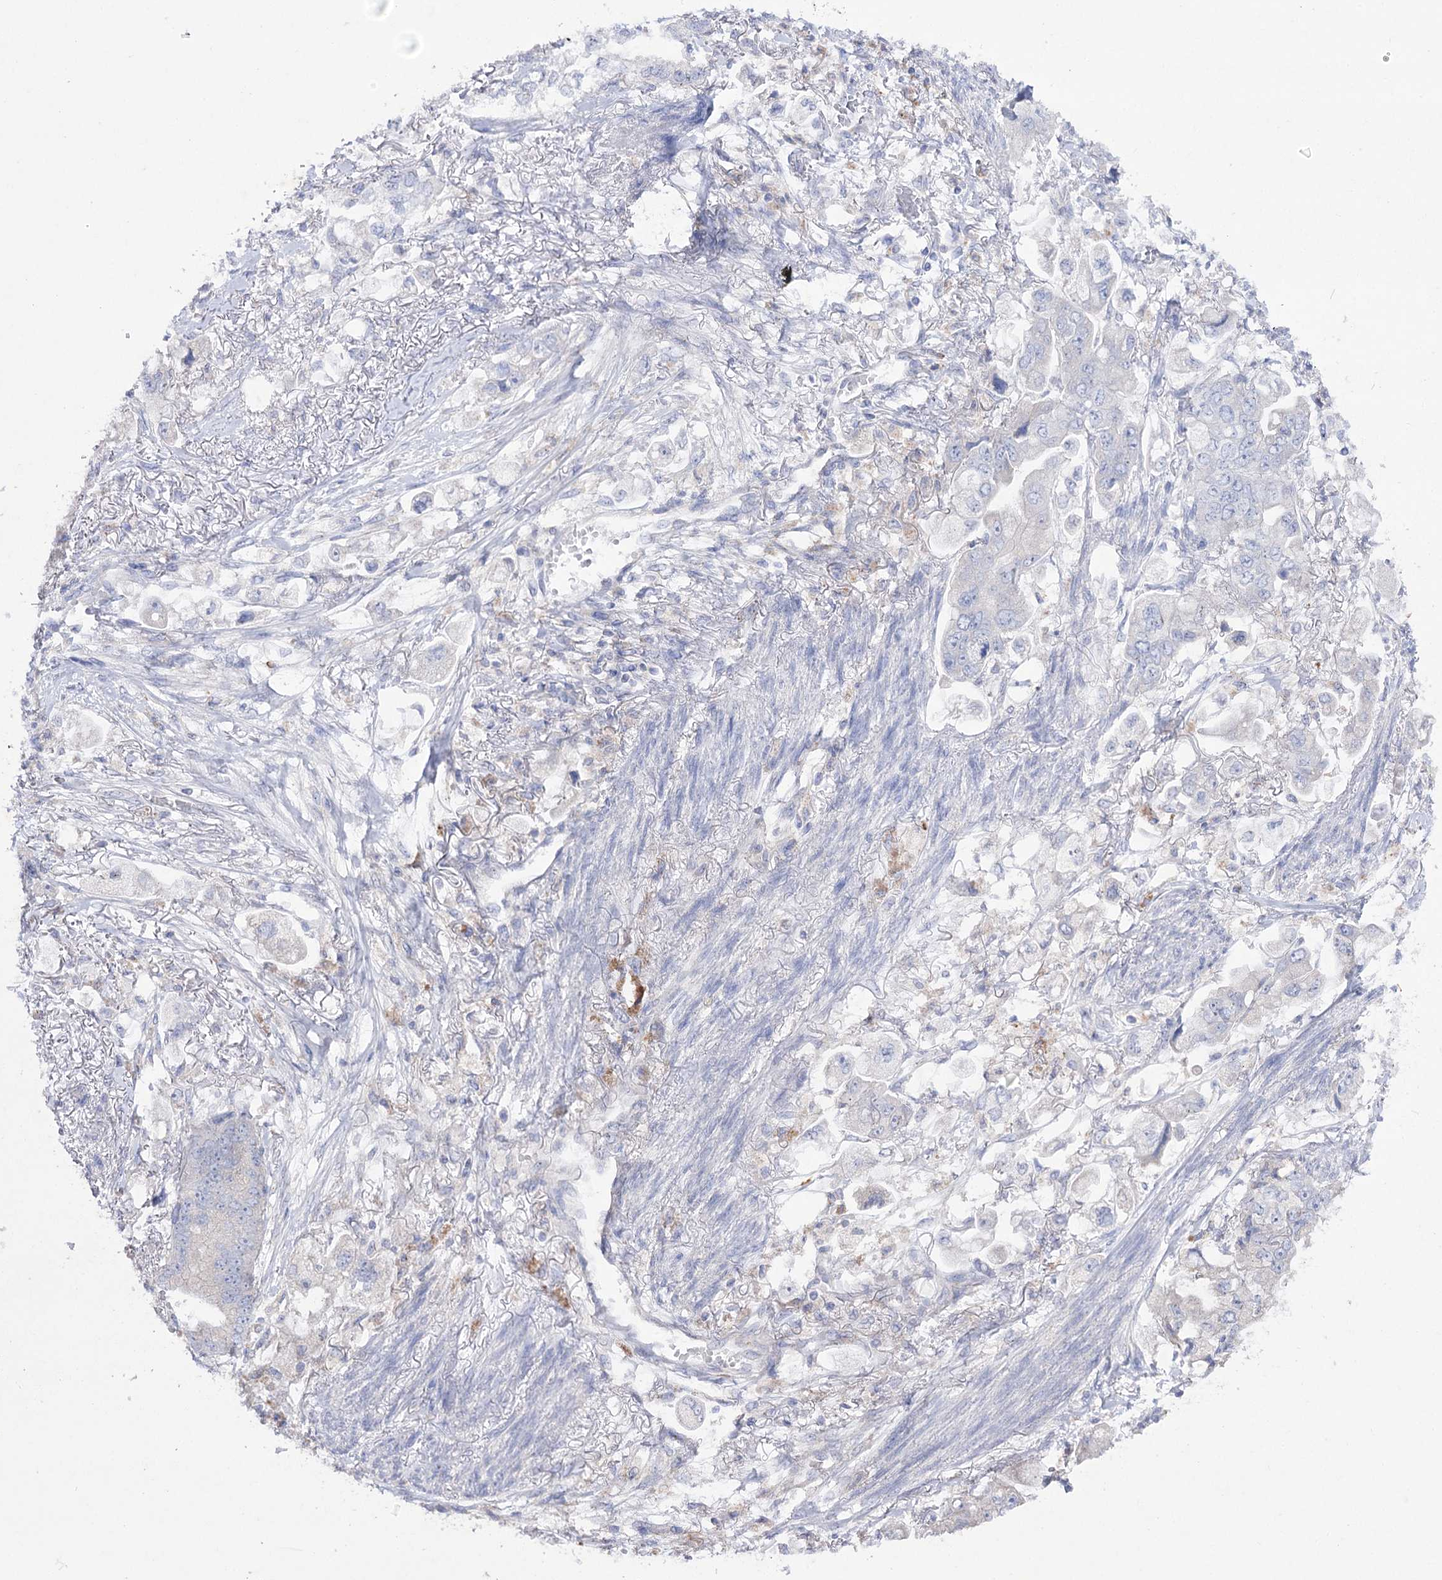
{"staining": {"intensity": "negative", "quantity": "none", "location": "none"}, "tissue": "stomach cancer", "cell_type": "Tumor cells", "image_type": "cancer", "snomed": [{"axis": "morphology", "description": "Adenocarcinoma, NOS"}, {"axis": "topography", "description": "Stomach"}], "caption": "Human stomach cancer (adenocarcinoma) stained for a protein using immunohistochemistry (IHC) reveals no staining in tumor cells.", "gene": "NAGLU", "patient": {"sex": "male", "age": 62}}